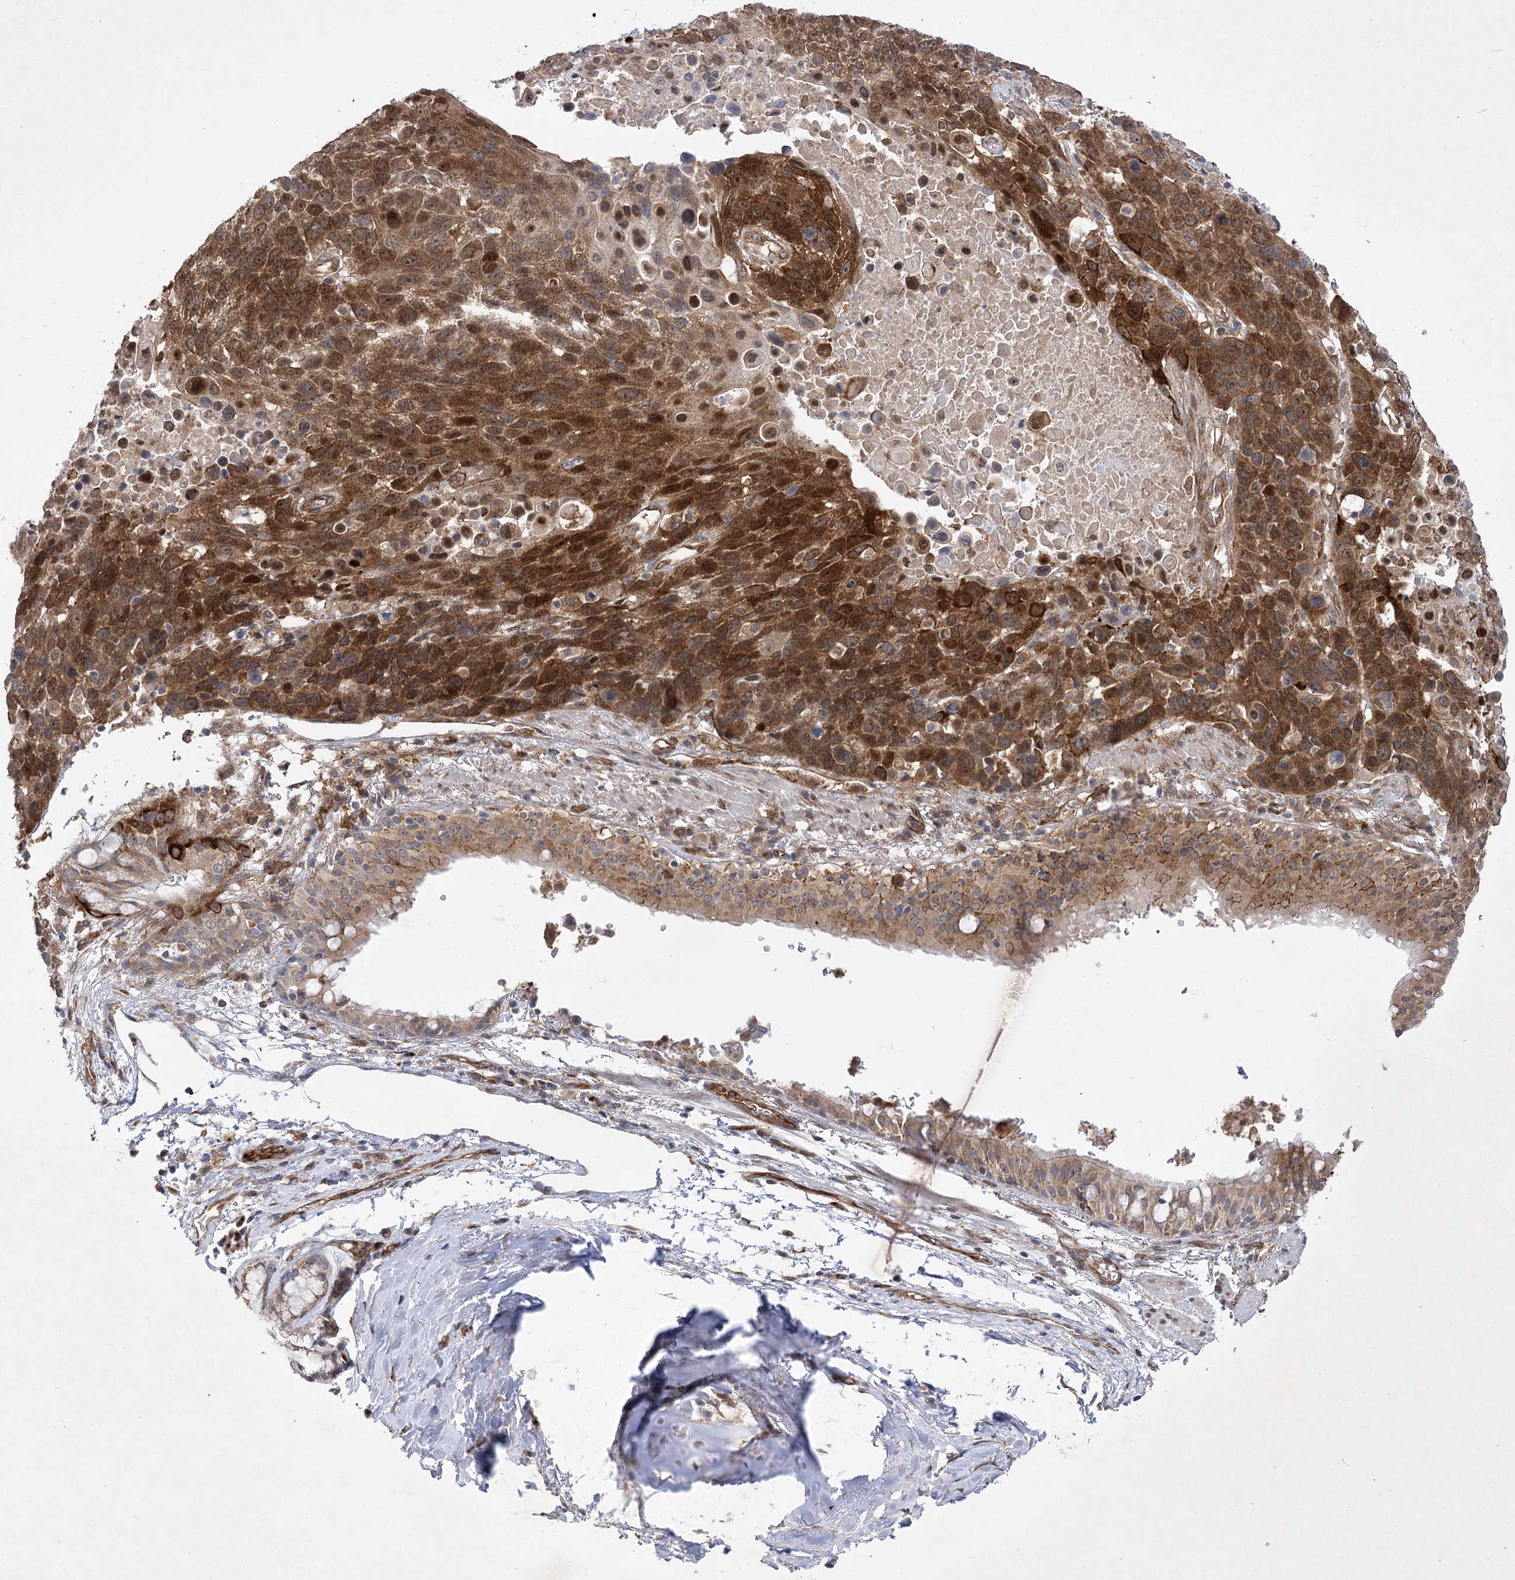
{"staining": {"intensity": "strong", "quantity": "25%-75%", "location": "cytoplasmic/membranous,nuclear"}, "tissue": "lung cancer", "cell_type": "Tumor cells", "image_type": "cancer", "snomed": [{"axis": "morphology", "description": "Squamous cell carcinoma, NOS"}, {"axis": "topography", "description": "Lung"}], "caption": "A brown stain shows strong cytoplasmic/membranous and nuclear expression of a protein in human squamous cell carcinoma (lung) tumor cells.", "gene": "ARHGAP31", "patient": {"sex": "male", "age": 66}}